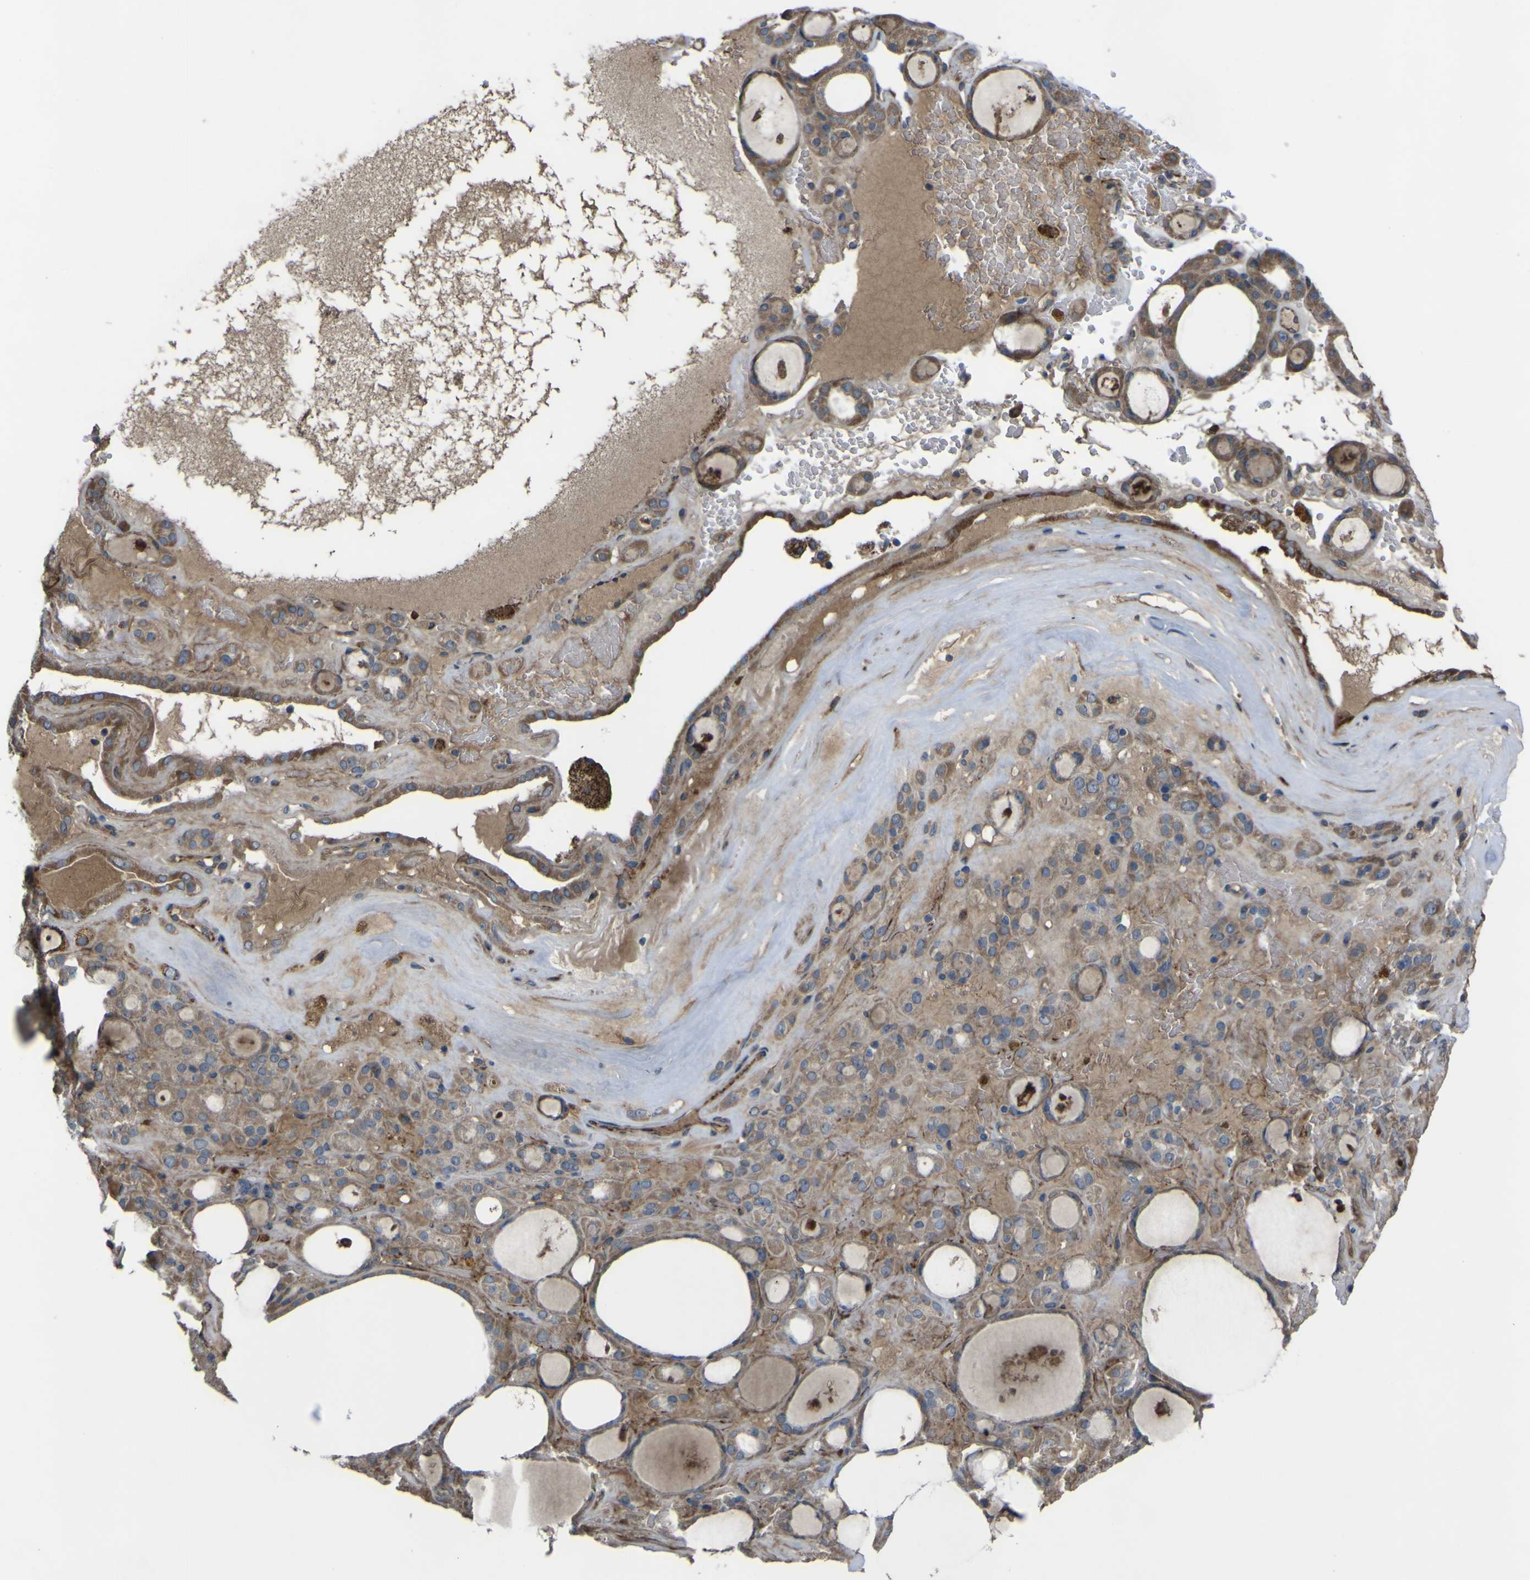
{"staining": {"intensity": "moderate", "quantity": ">75%", "location": "cytoplasmic/membranous"}, "tissue": "thyroid gland", "cell_type": "Glandular cells", "image_type": "normal", "snomed": [{"axis": "morphology", "description": "Normal tissue, NOS"}, {"axis": "morphology", "description": "Carcinoma, NOS"}, {"axis": "topography", "description": "Thyroid gland"}], "caption": "Human thyroid gland stained with a brown dye demonstrates moderate cytoplasmic/membranous positive expression in approximately >75% of glandular cells.", "gene": "GPLD1", "patient": {"sex": "female", "age": 86}}